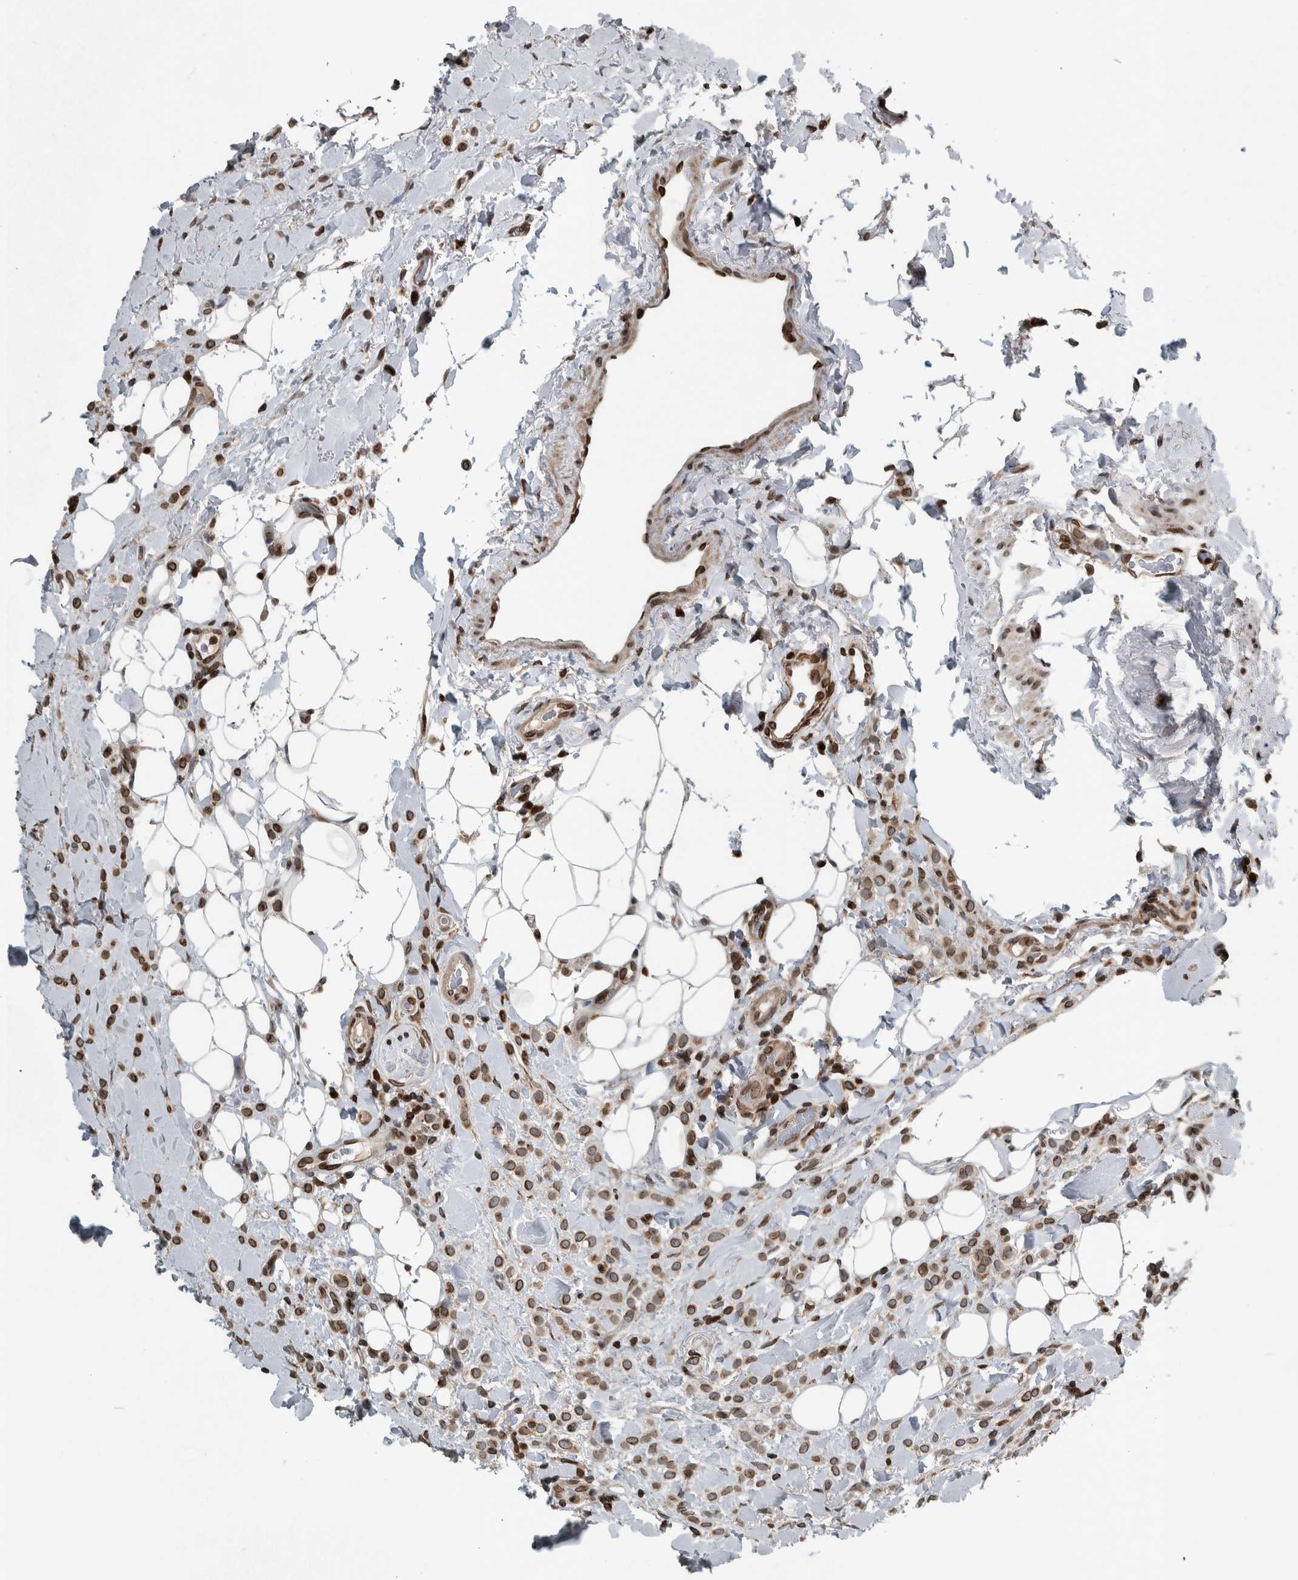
{"staining": {"intensity": "moderate", "quantity": ">75%", "location": "cytoplasmic/membranous,nuclear"}, "tissue": "breast cancer", "cell_type": "Tumor cells", "image_type": "cancer", "snomed": [{"axis": "morphology", "description": "Normal tissue, NOS"}, {"axis": "morphology", "description": "Lobular carcinoma"}, {"axis": "topography", "description": "Breast"}], "caption": "Immunohistochemical staining of human breast cancer reveals moderate cytoplasmic/membranous and nuclear protein positivity in approximately >75% of tumor cells.", "gene": "FAM135B", "patient": {"sex": "female", "age": 50}}